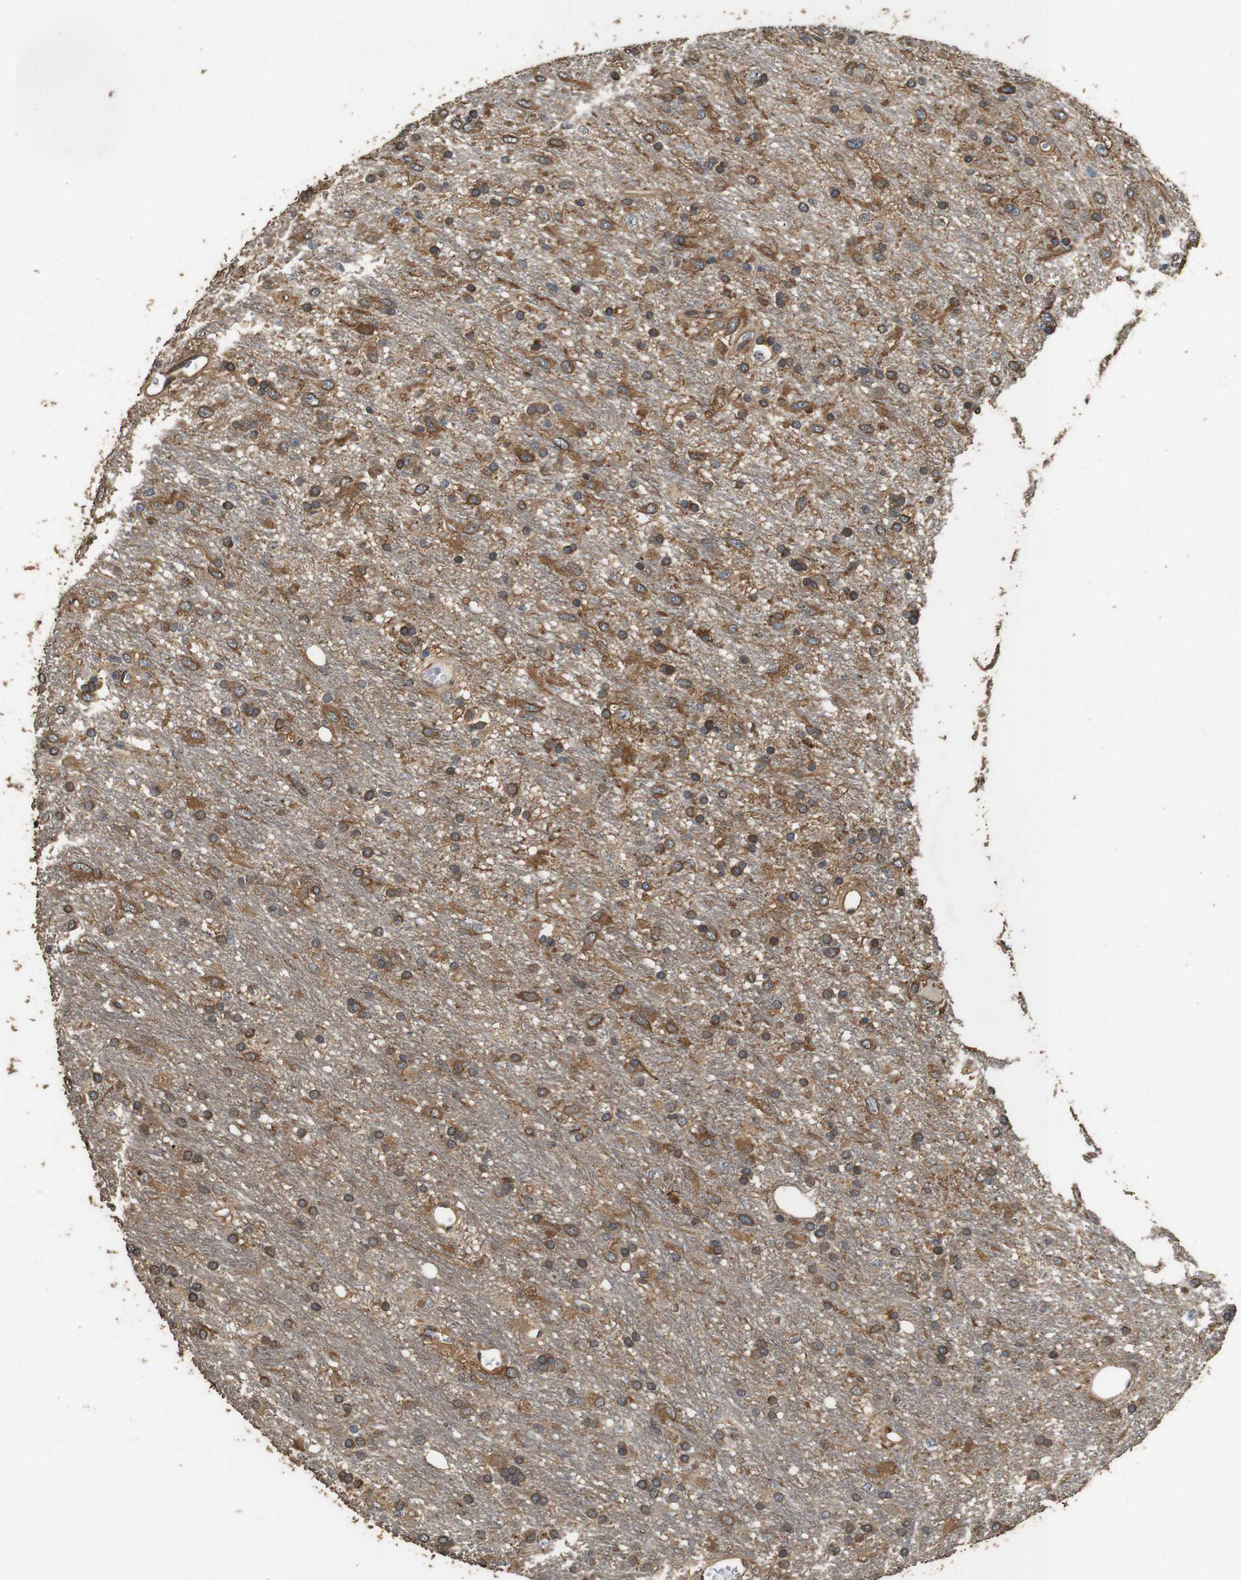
{"staining": {"intensity": "moderate", "quantity": ">75%", "location": "cytoplasmic/membranous"}, "tissue": "glioma", "cell_type": "Tumor cells", "image_type": "cancer", "snomed": [{"axis": "morphology", "description": "Glioma, malignant, Low grade"}, {"axis": "topography", "description": "Brain"}], "caption": "Immunohistochemistry (IHC) of human malignant glioma (low-grade) shows medium levels of moderate cytoplasmic/membranous positivity in about >75% of tumor cells.", "gene": "CNPY4", "patient": {"sex": "male", "age": 77}}